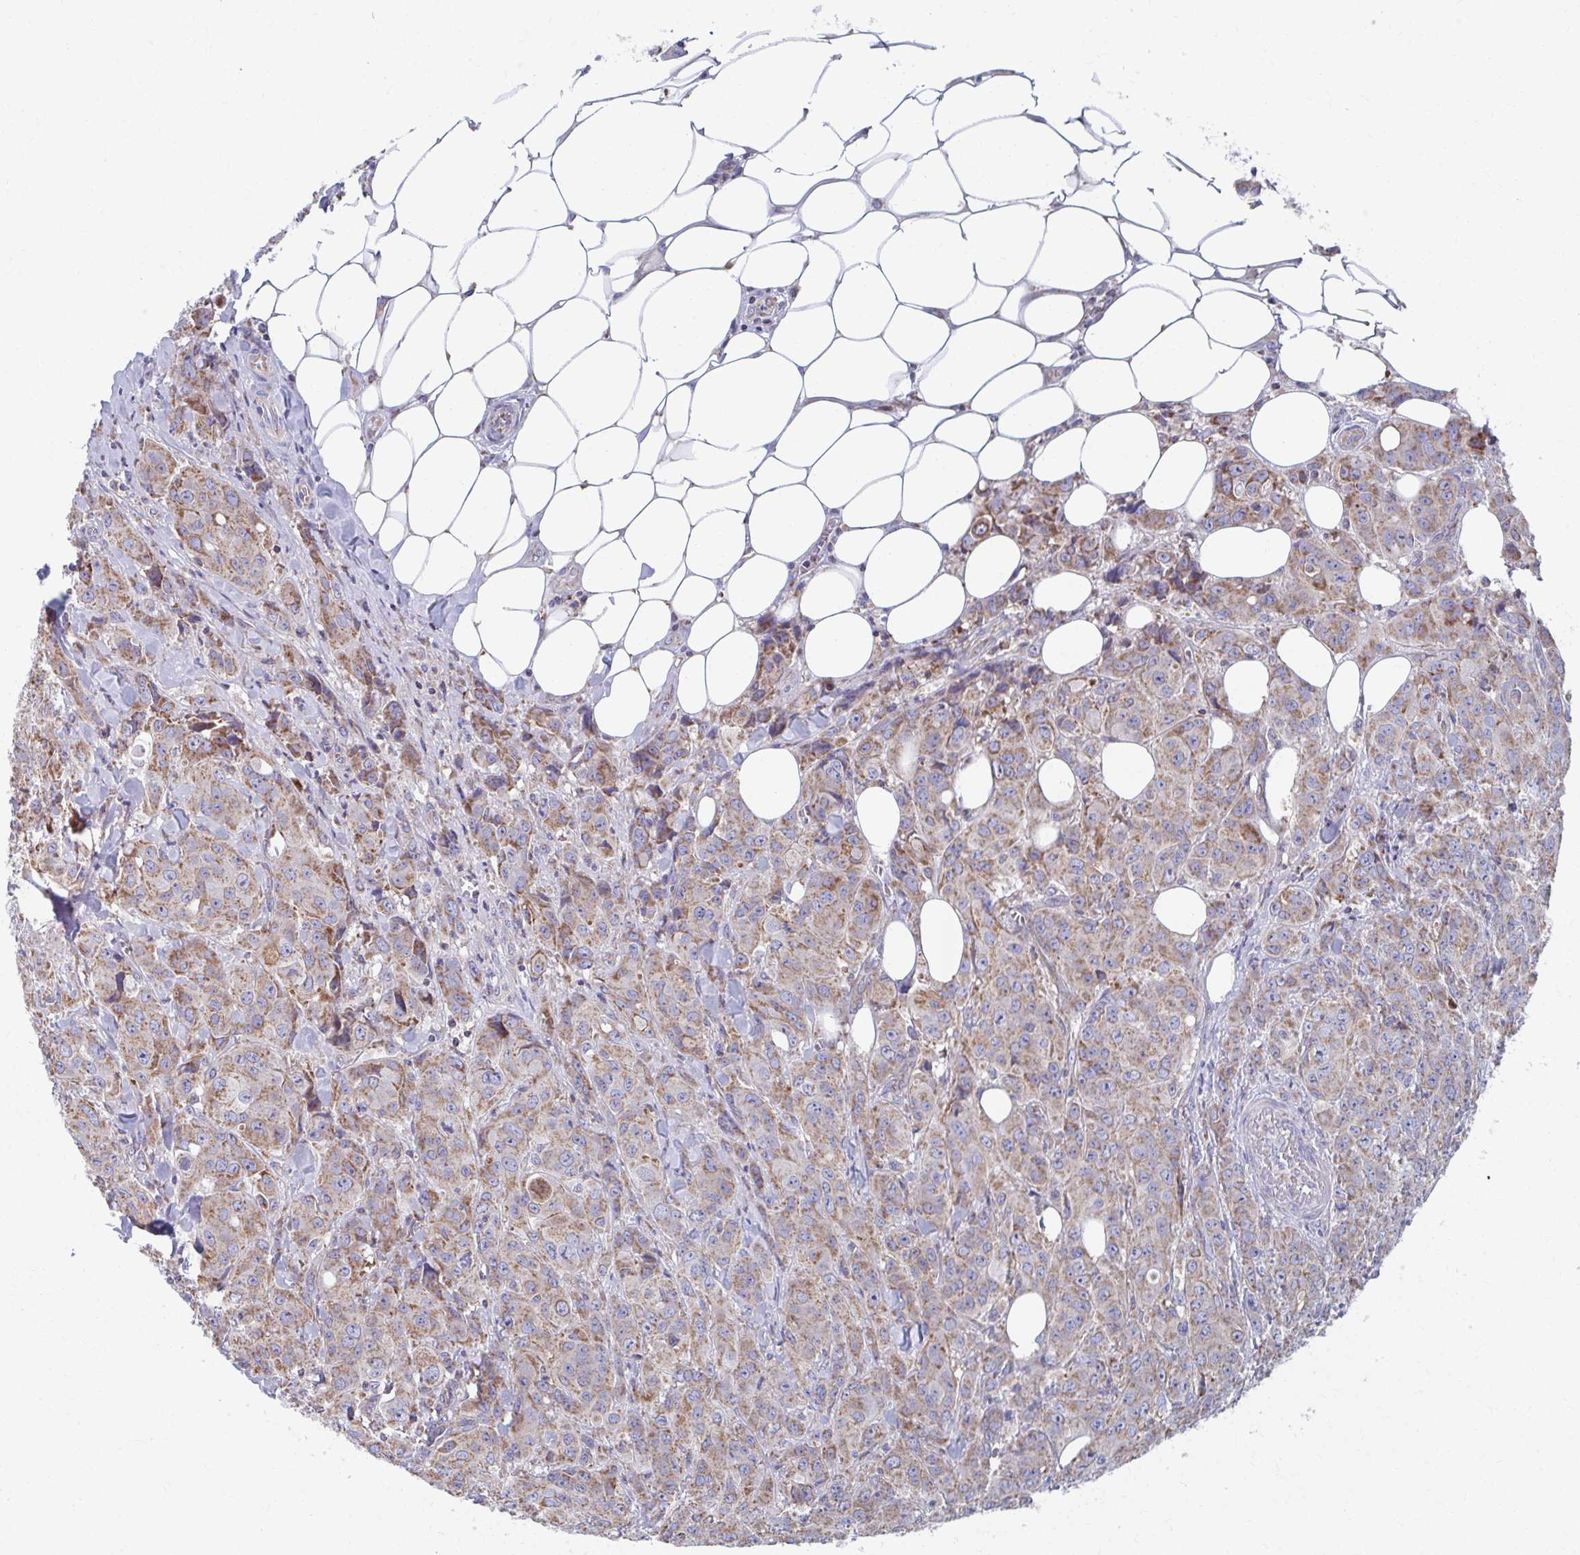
{"staining": {"intensity": "moderate", "quantity": ">75%", "location": "cytoplasmic/membranous"}, "tissue": "breast cancer", "cell_type": "Tumor cells", "image_type": "cancer", "snomed": [{"axis": "morphology", "description": "Normal tissue, NOS"}, {"axis": "morphology", "description": "Duct carcinoma"}, {"axis": "topography", "description": "Breast"}], "caption": "This histopathology image displays immunohistochemistry staining of human breast cancer (intraductal carcinoma), with medium moderate cytoplasmic/membranous positivity in about >75% of tumor cells.", "gene": "RCC1L", "patient": {"sex": "female", "age": 43}}